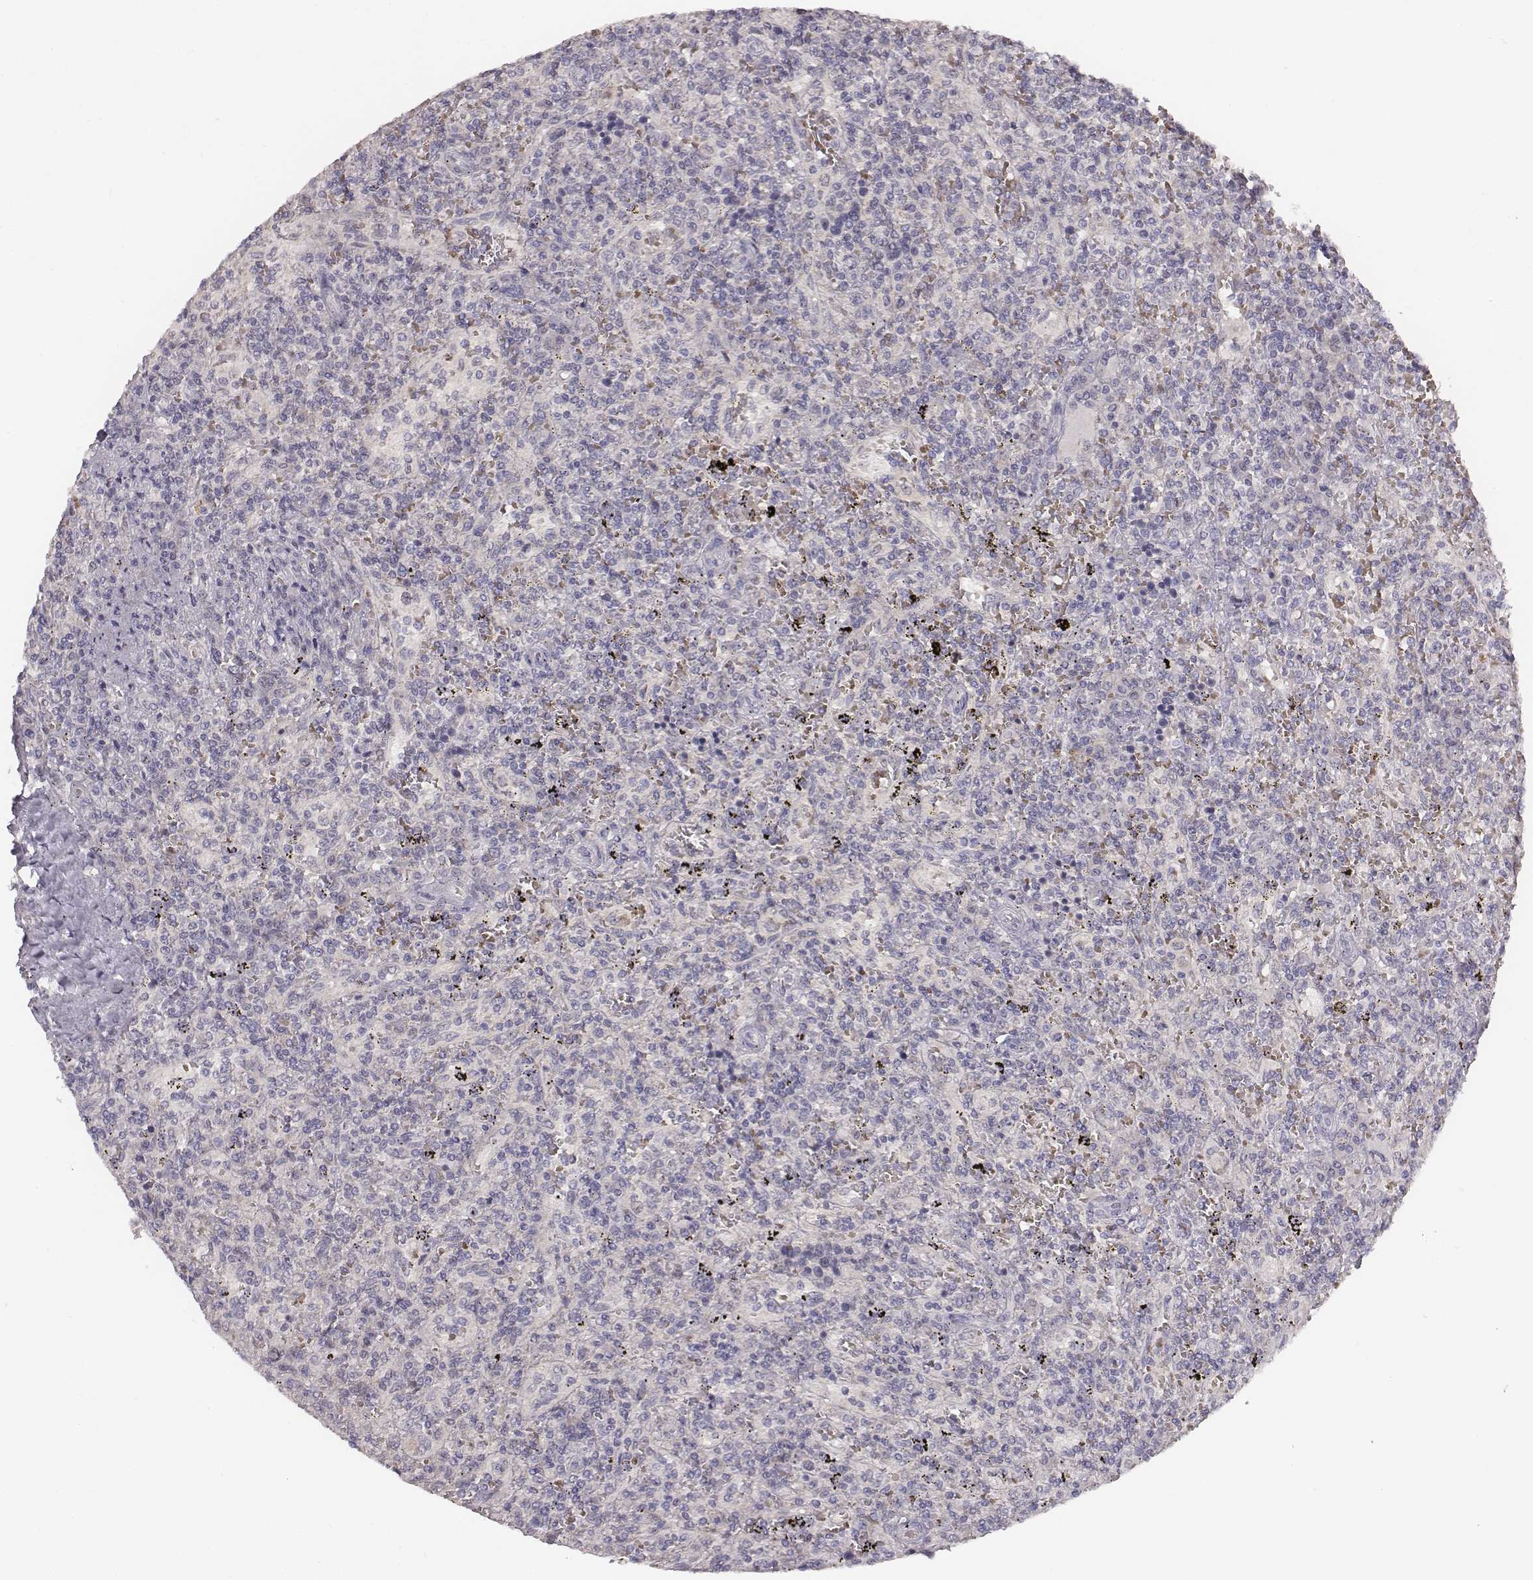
{"staining": {"intensity": "negative", "quantity": "none", "location": "none"}, "tissue": "lymphoma", "cell_type": "Tumor cells", "image_type": "cancer", "snomed": [{"axis": "morphology", "description": "Malignant lymphoma, non-Hodgkin's type, Low grade"}, {"axis": "topography", "description": "Spleen"}], "caption": "Lymphoma was stained to show a protein in brown. There is no significant expression in tumor cells.", "gene": "NIFK", "patient": {"sex": "male", "age": 62}}